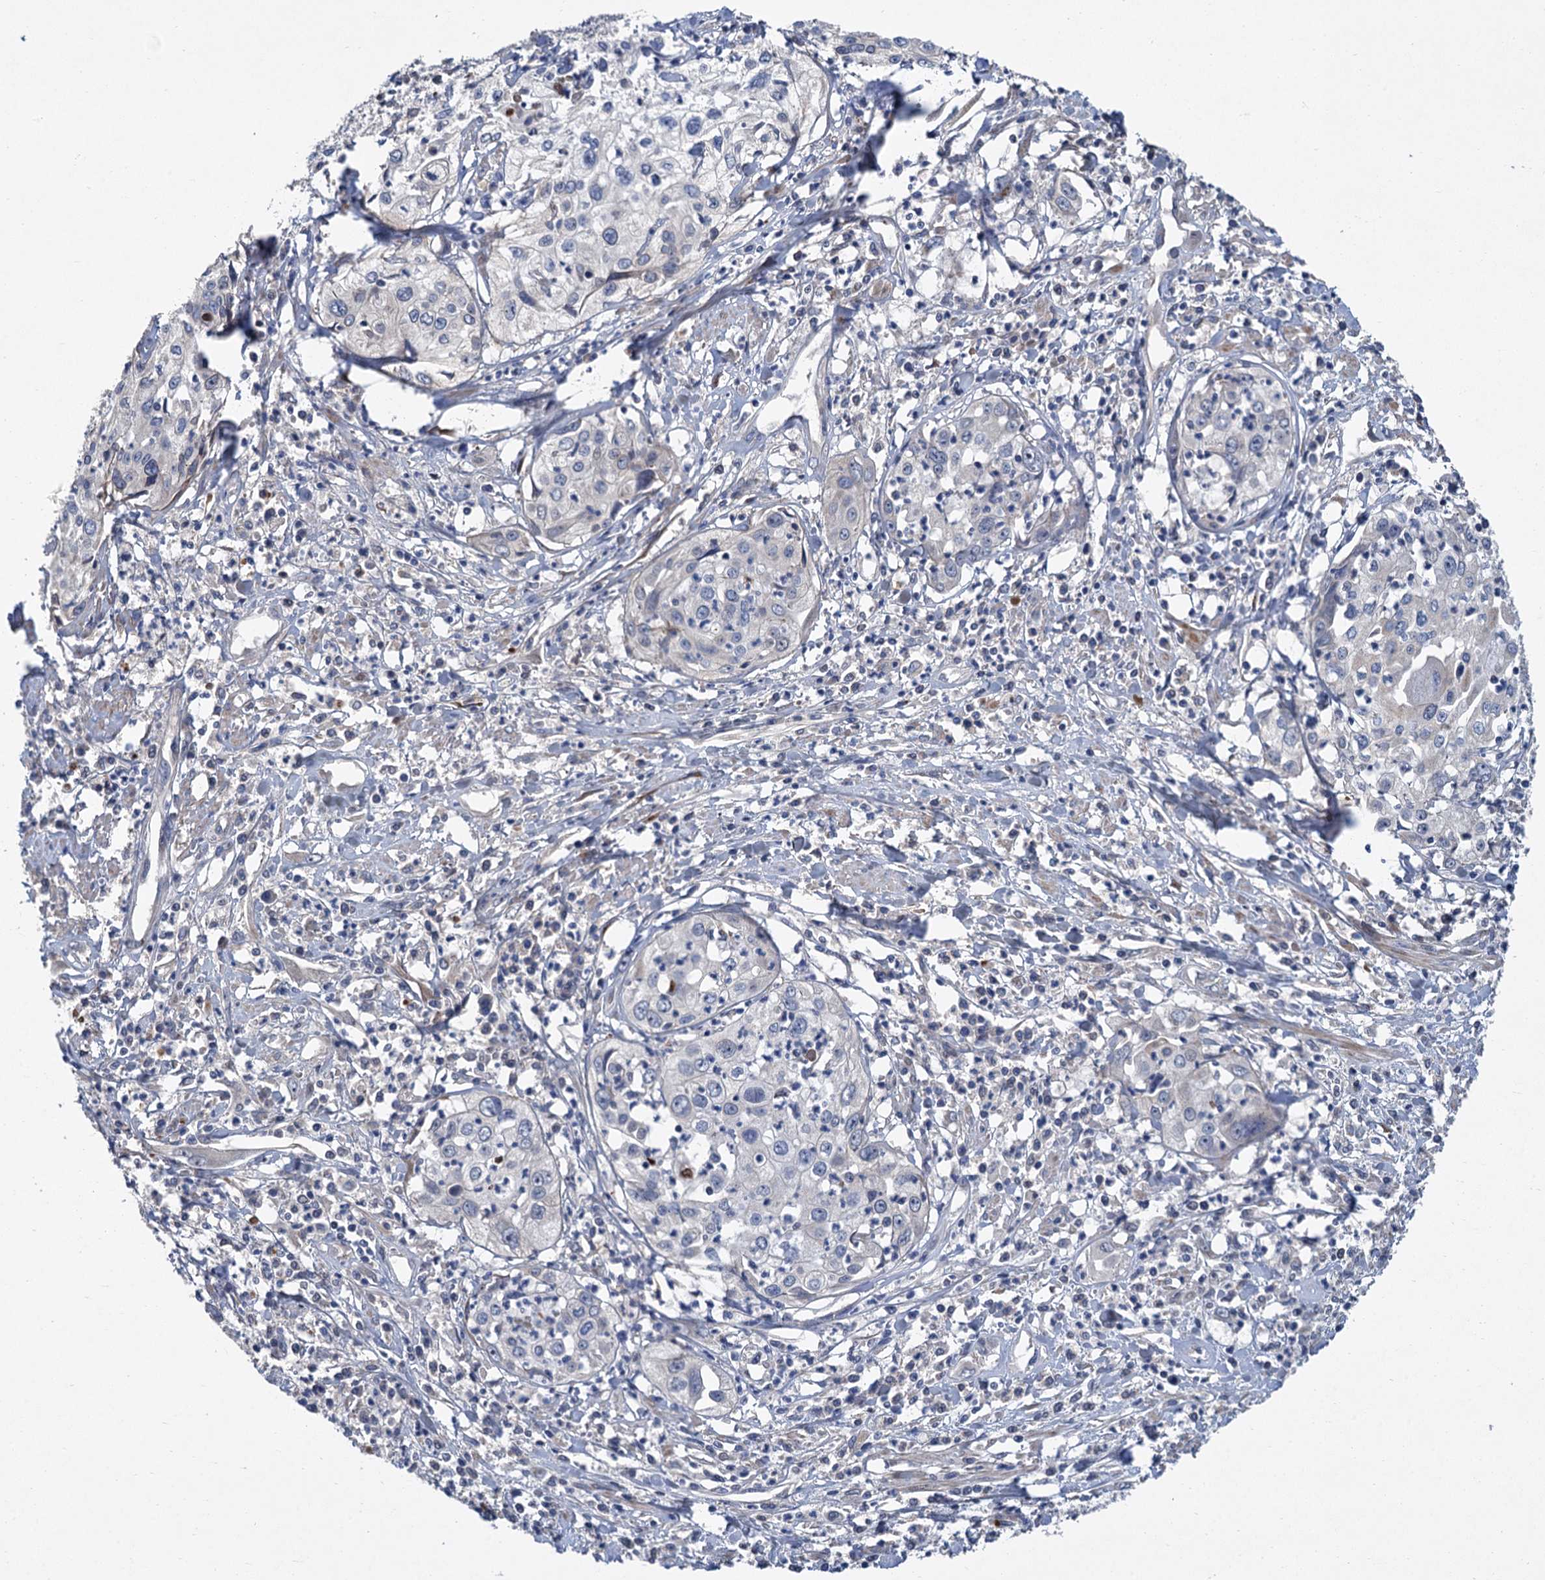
{"staining": {"intensity": "negative", "quantity": "none", "location": "none"}, "tissue": "cervical cancer", "cell_type": "Tumor cells", "image_type": "cancer", "snomed": [{"axis": "morphology", "description": "Squamous cell carcinoma, NOS"}, {"axis": "topography", "description": "Cervix"}], "caption": "Tumor cells show no significant positivity in cervical squamous cell carcinoma.", "gene": "TRAF7", "patient": {"sex": "female", "age": 31}}